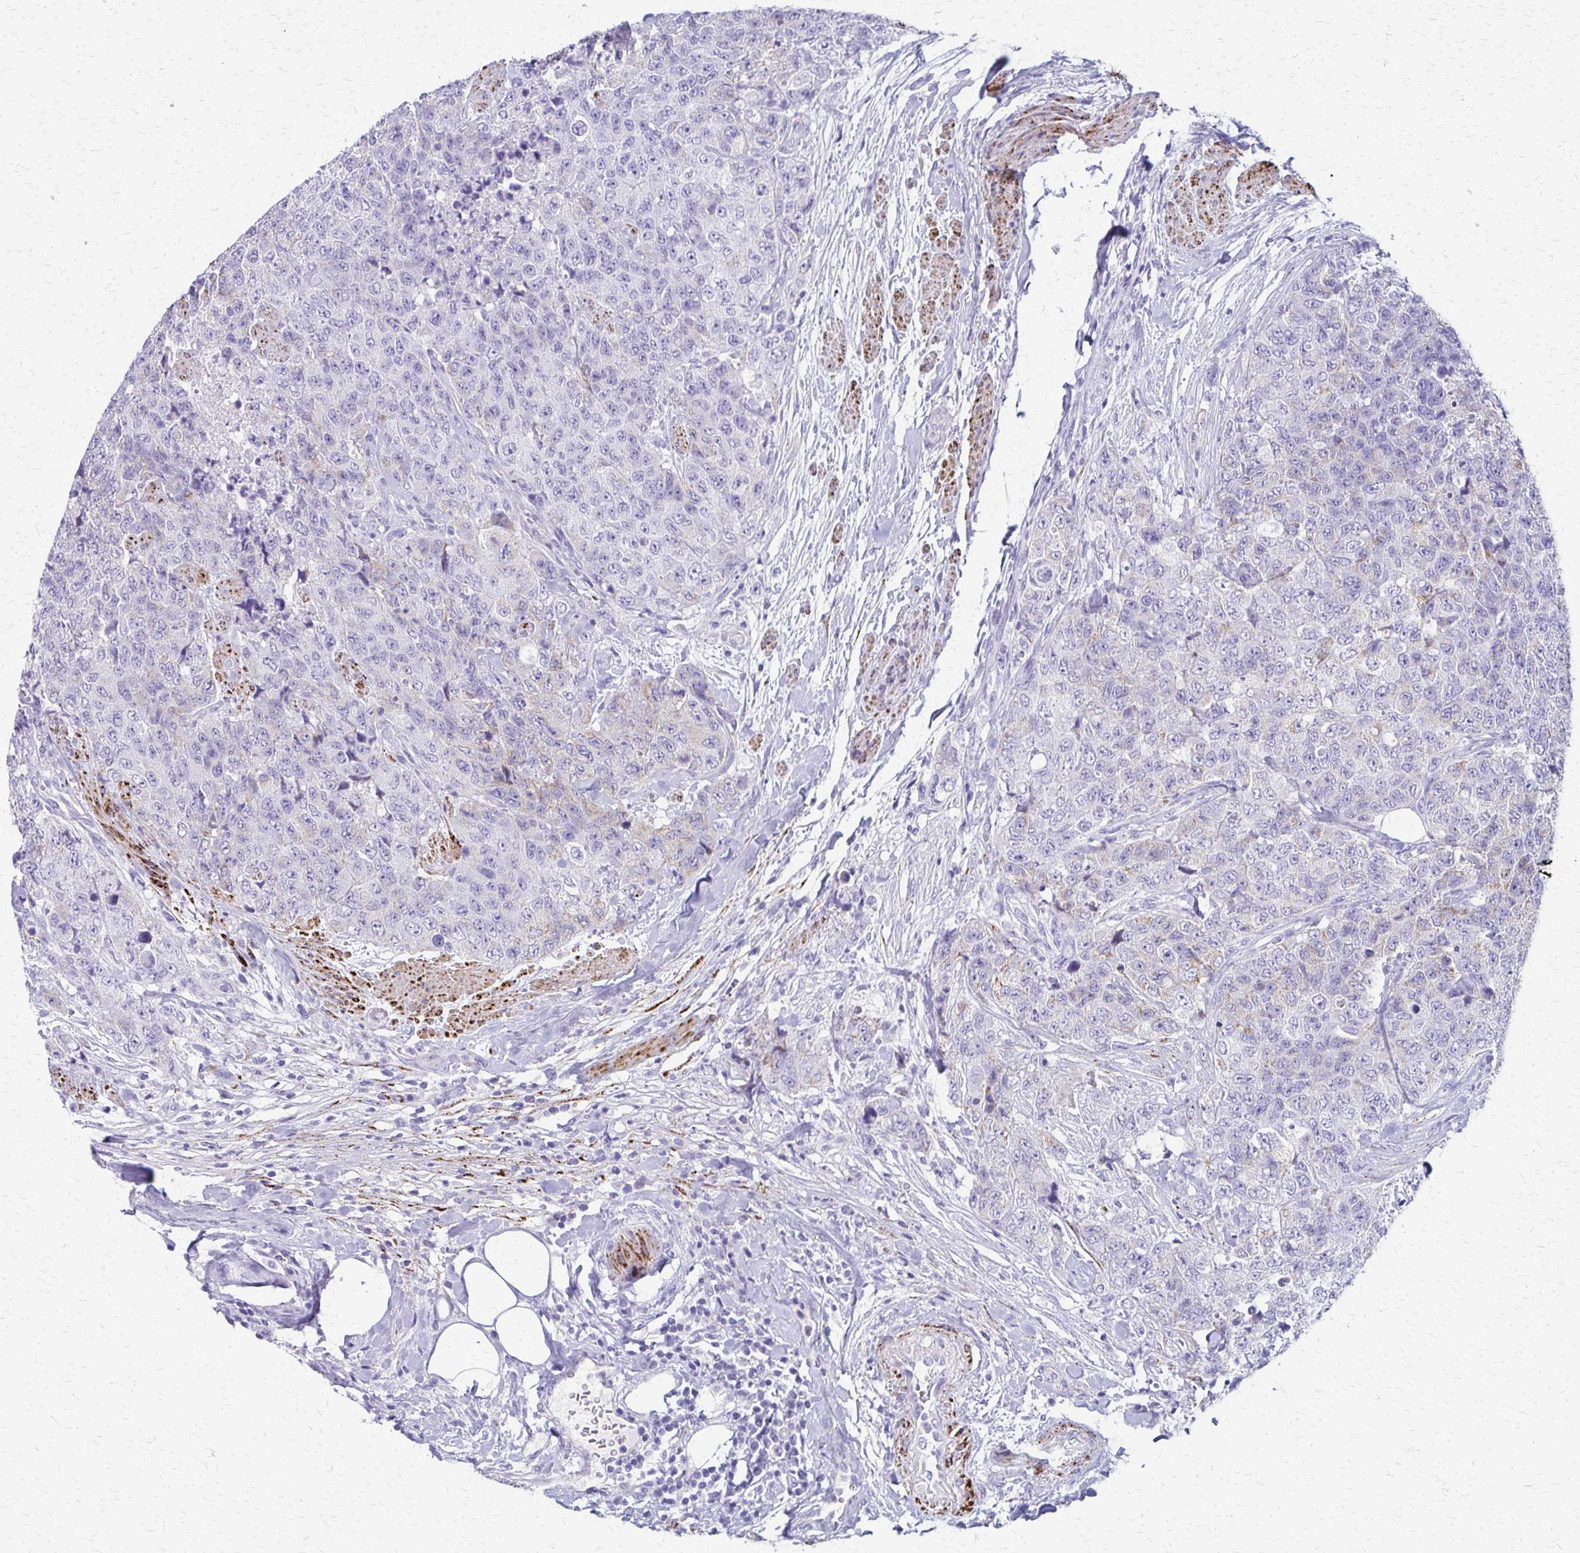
{"staining": {"intensity": "negative", "quantity": "none", "location": "none"}, "tissue": "urothelial cancer", "cell_type": "Tumor cells", "image_type": "cancer", "snomed": [{"axis": "morphology", "description": "Urothelial carcinoma, High grade"}, {"axis": "topography", "description": "Urinary bladder"}], "caption": "The IHC photomicrograph has no significant staining in tumor cells of urothelial cancer tissue.", "gene": "ZSCAN5B", "patient": {"sex": "female", "age": 78}}